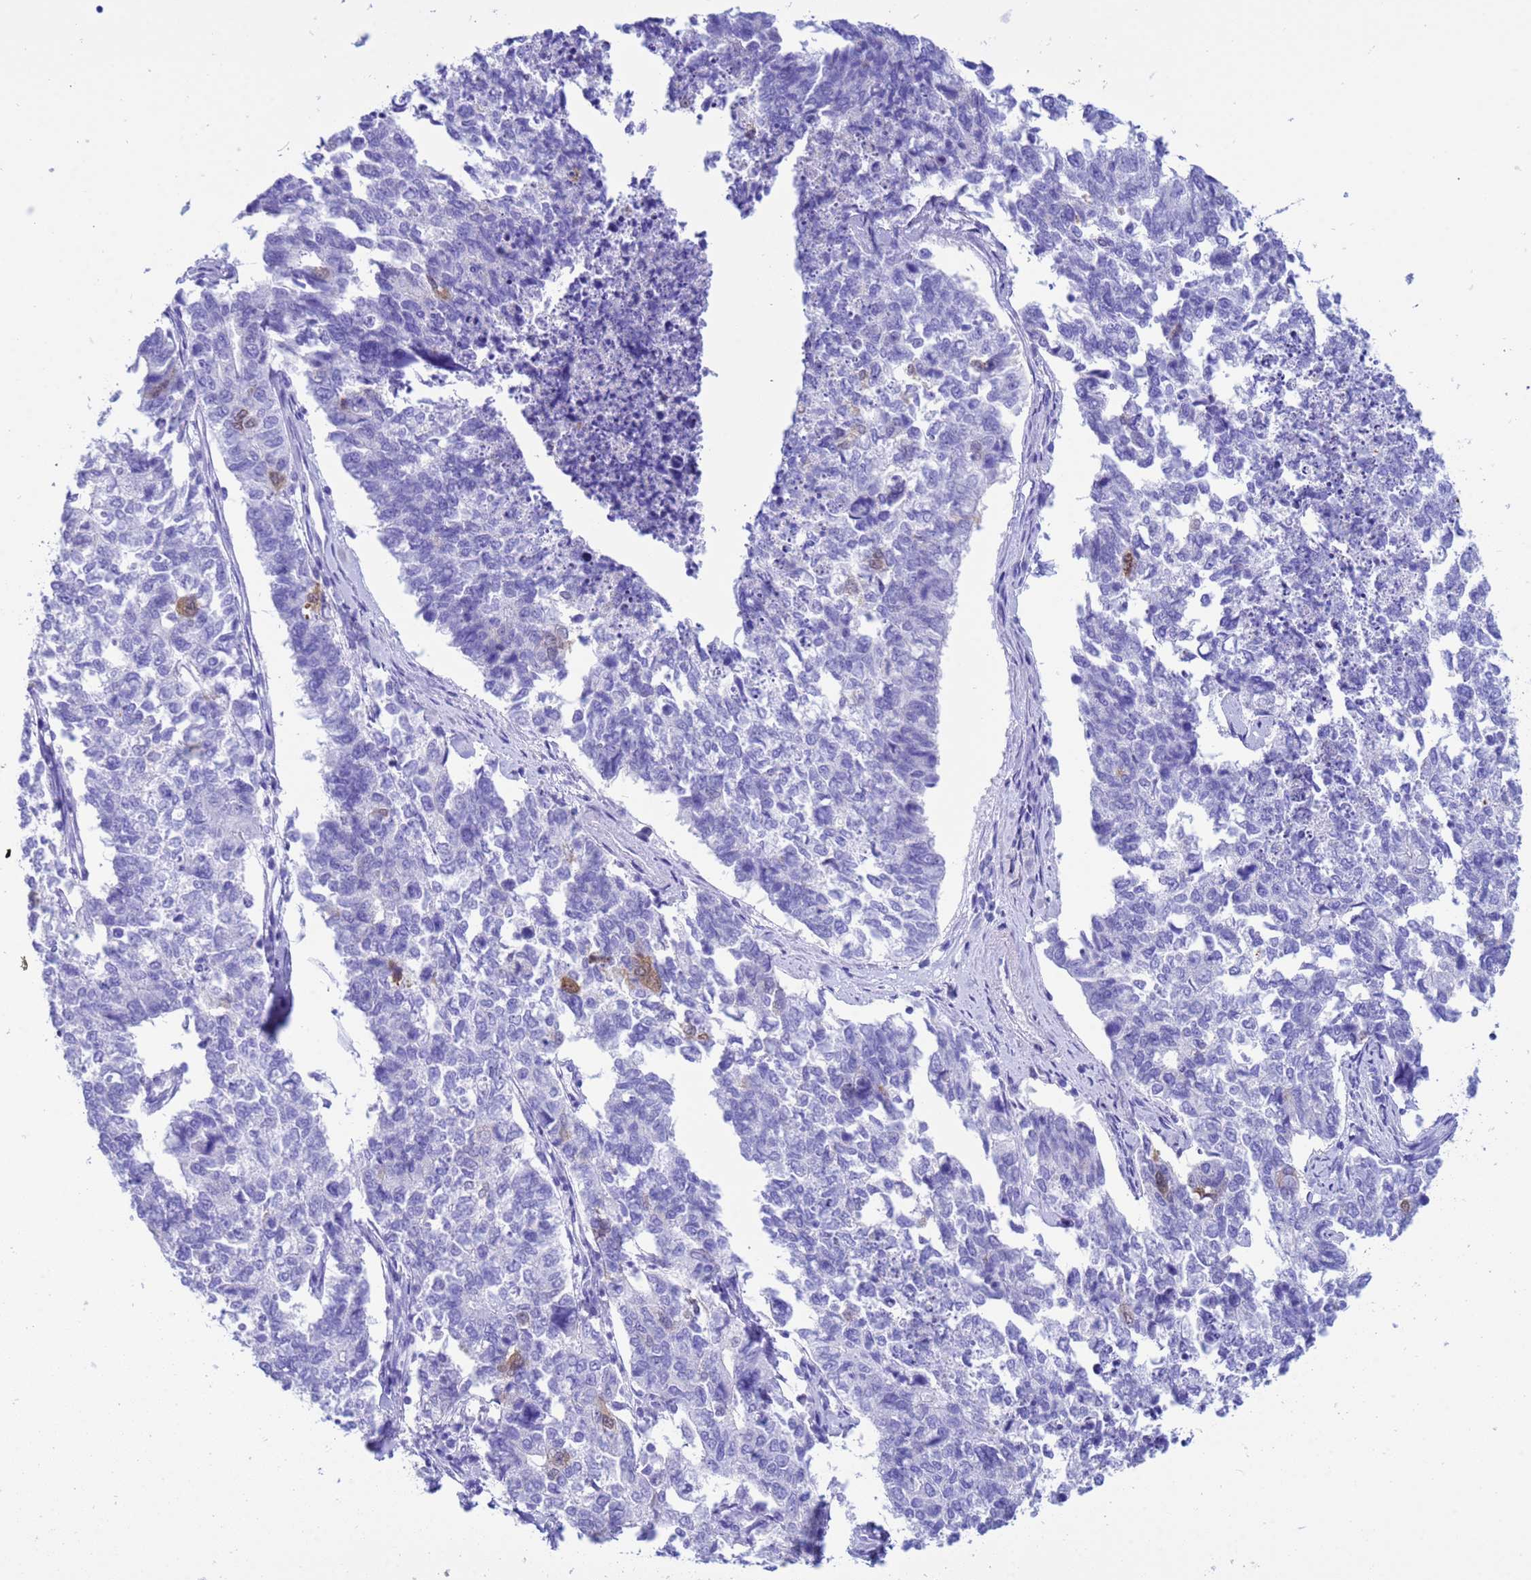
{"staining": {"intensity": "negative", "quantity": "none", "location": "none"}, "tissue": "cervical cancer", "cell_type": "Tumor cells", "image_type": "cancer", "snomed": [{"axis": "morphology", "description": "Squamous cell carcinoma, NOS"}, {"axis": "topography", "description": "Cervix"}], "caption": "Immunohistochemistry (IHC) histopathology image of human cervical cancer stained for a protein (brown), which displays no staining in tumor cells.", "gene": "AKR1C2", "patient": {"sex": "female", "age": 63}}